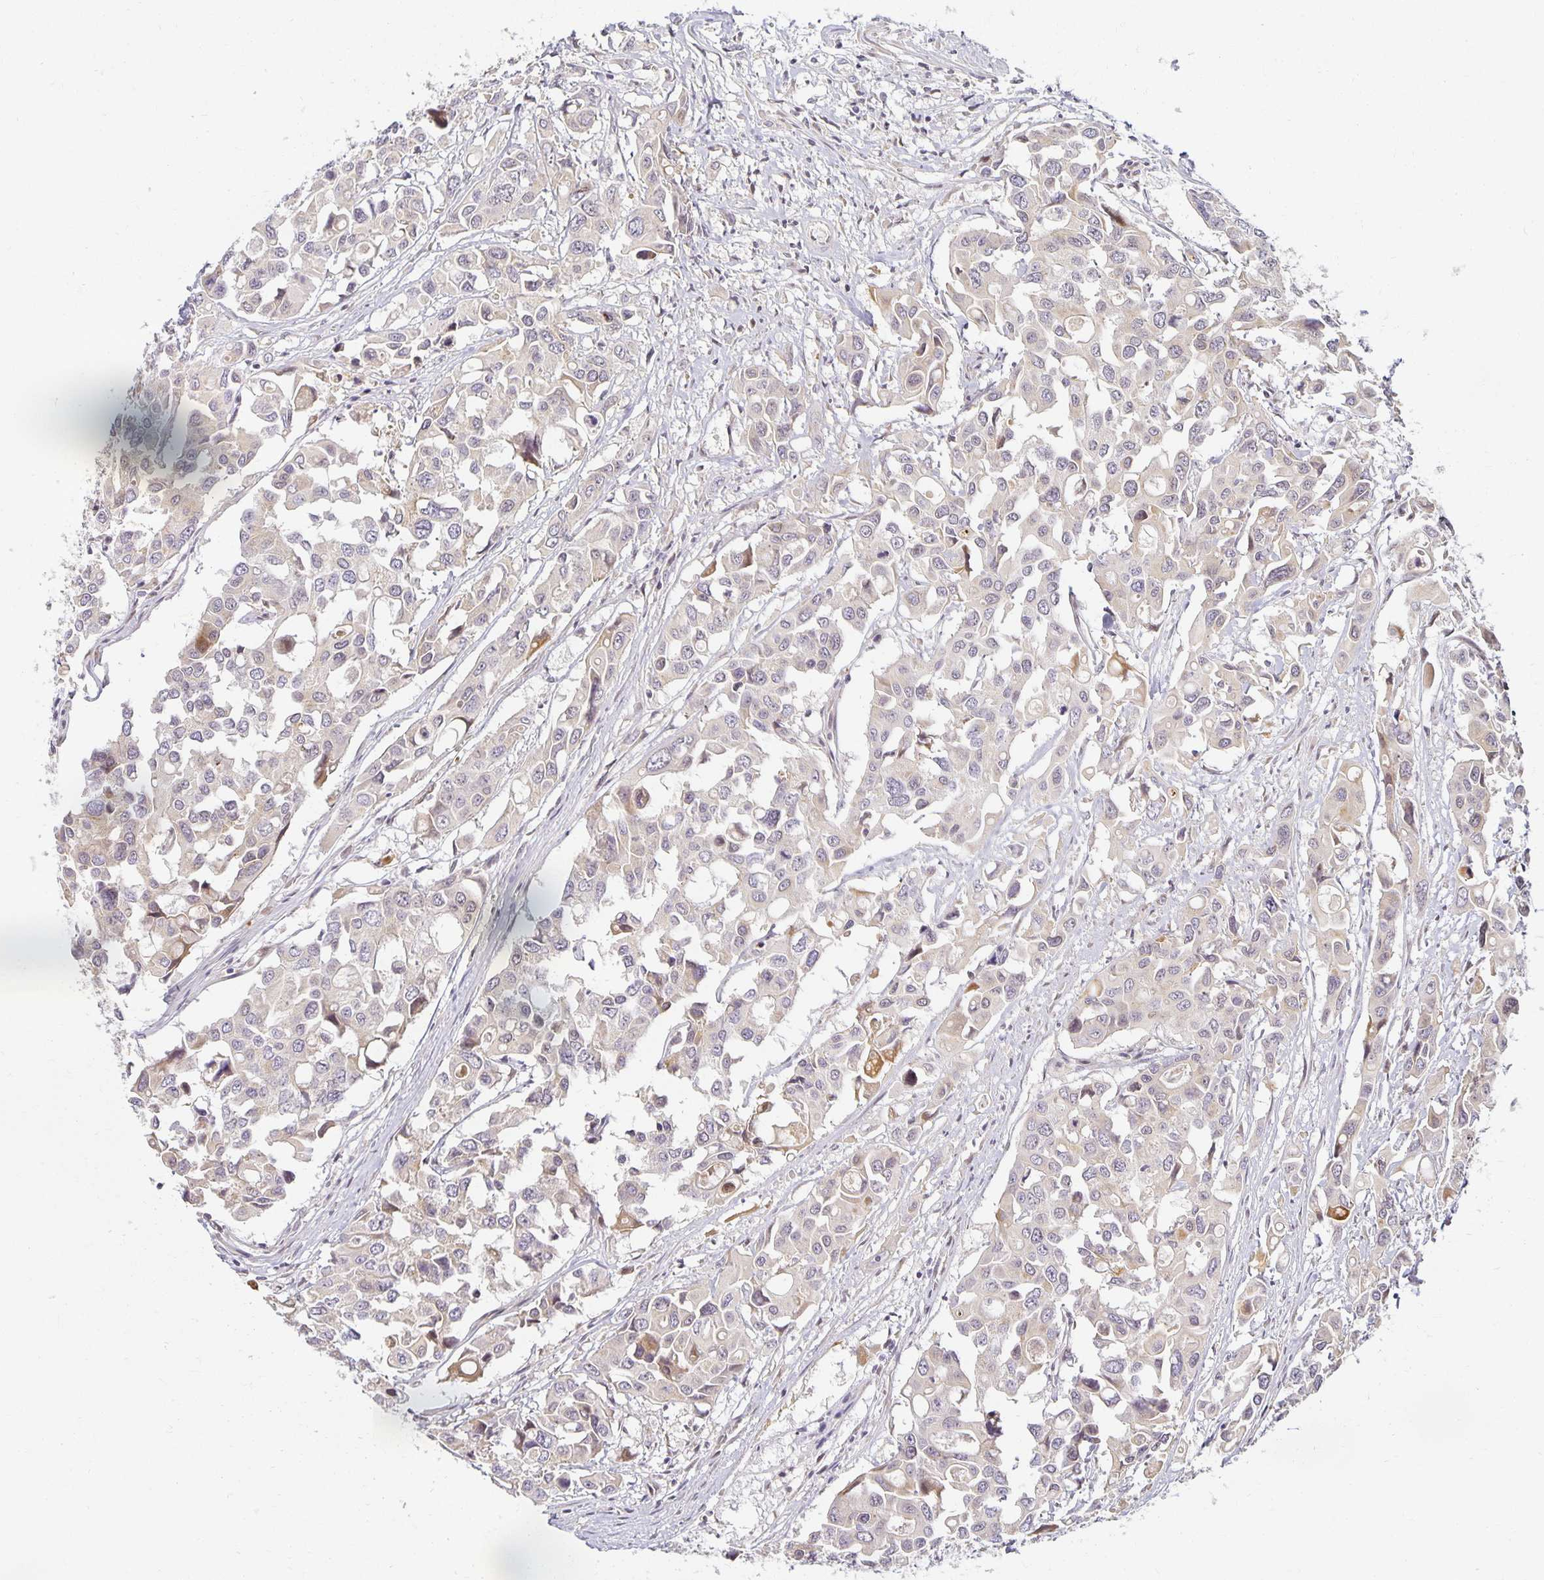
{"staining": {"intensity": "weak", "quantity": "<25%", "location": "cytoplasmic/membranous"}, "tissue": "colorectal cancer", "cell_type": "Tumor cells", "image_type": "cancer", "snomed": [{"axis": "morphology", "description": "Adenocarcinoma, NOS"}, {"axis": "topography", "description": "Colon"}], "caption": "Photomicrograph shows no significant protein staining in tumor cells of adenocarcinoma (colorectal).", "gene": "EHF", "patient": {"sex": "male", "age": 77}}